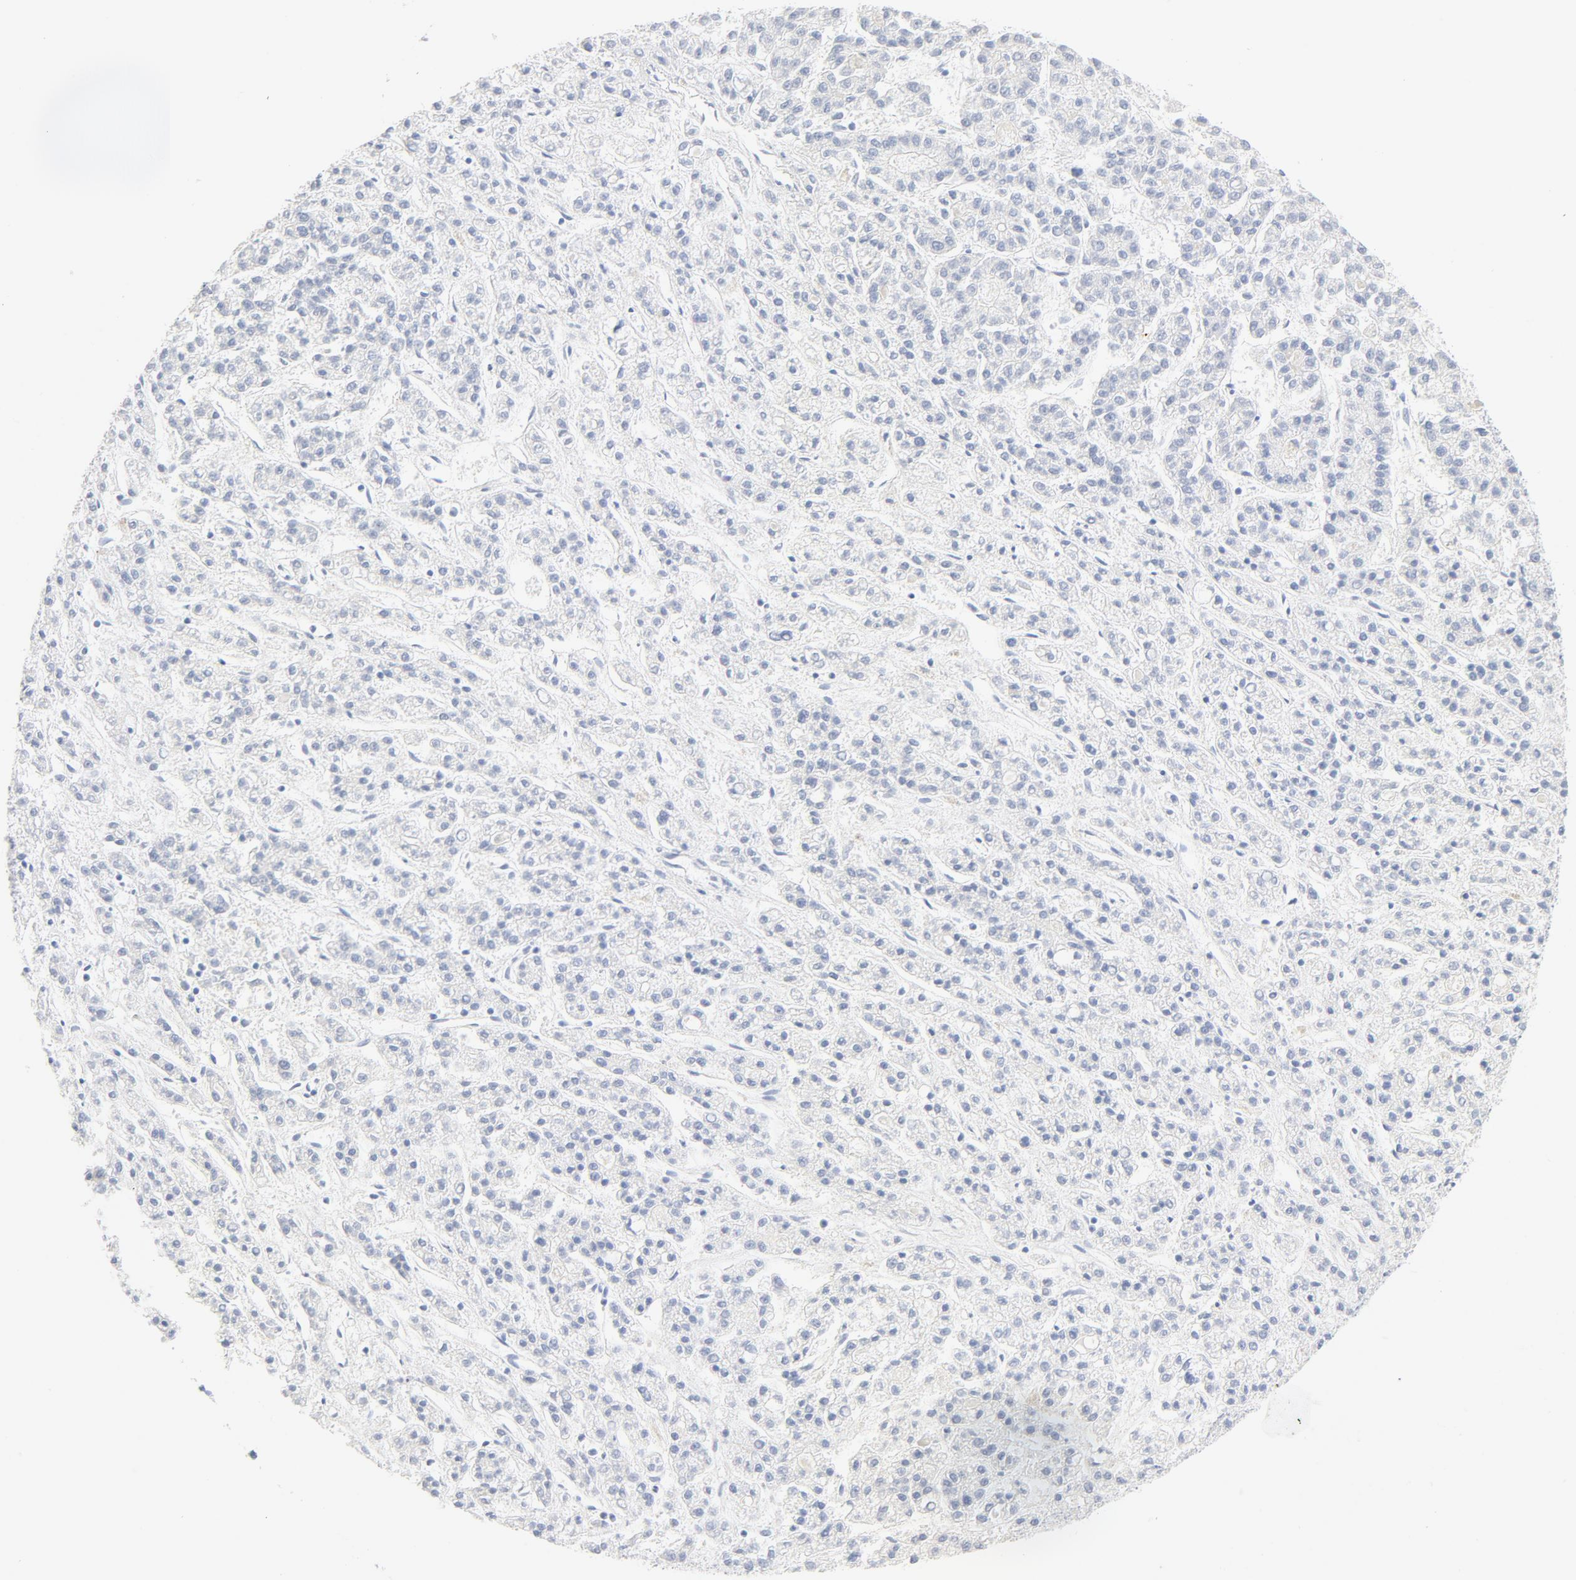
{"staining": {"intensity": "negative", "quantity": "none", "location": "none"}, "tissue": "liver cancer", "cell_type": "Tumor cells", "image_type": "cancer", "snomed": [{"axis": "morphology", "description": "Carcinoma, Hepatocellular, NOS"}, {"axis": "topography", "description": "Liver"}], "caption": "A micrograph of liver cancer (hepatocellular carcinoma) stained for a protein exhibits no brown staining in tumor cells. (Brightfield microscopy of DAB (3,3'-diaminobenzidine) immunohistochemistry at high magnification).", "gene": "HOMER1", "patient": {"sex": "male", "age": 70}}